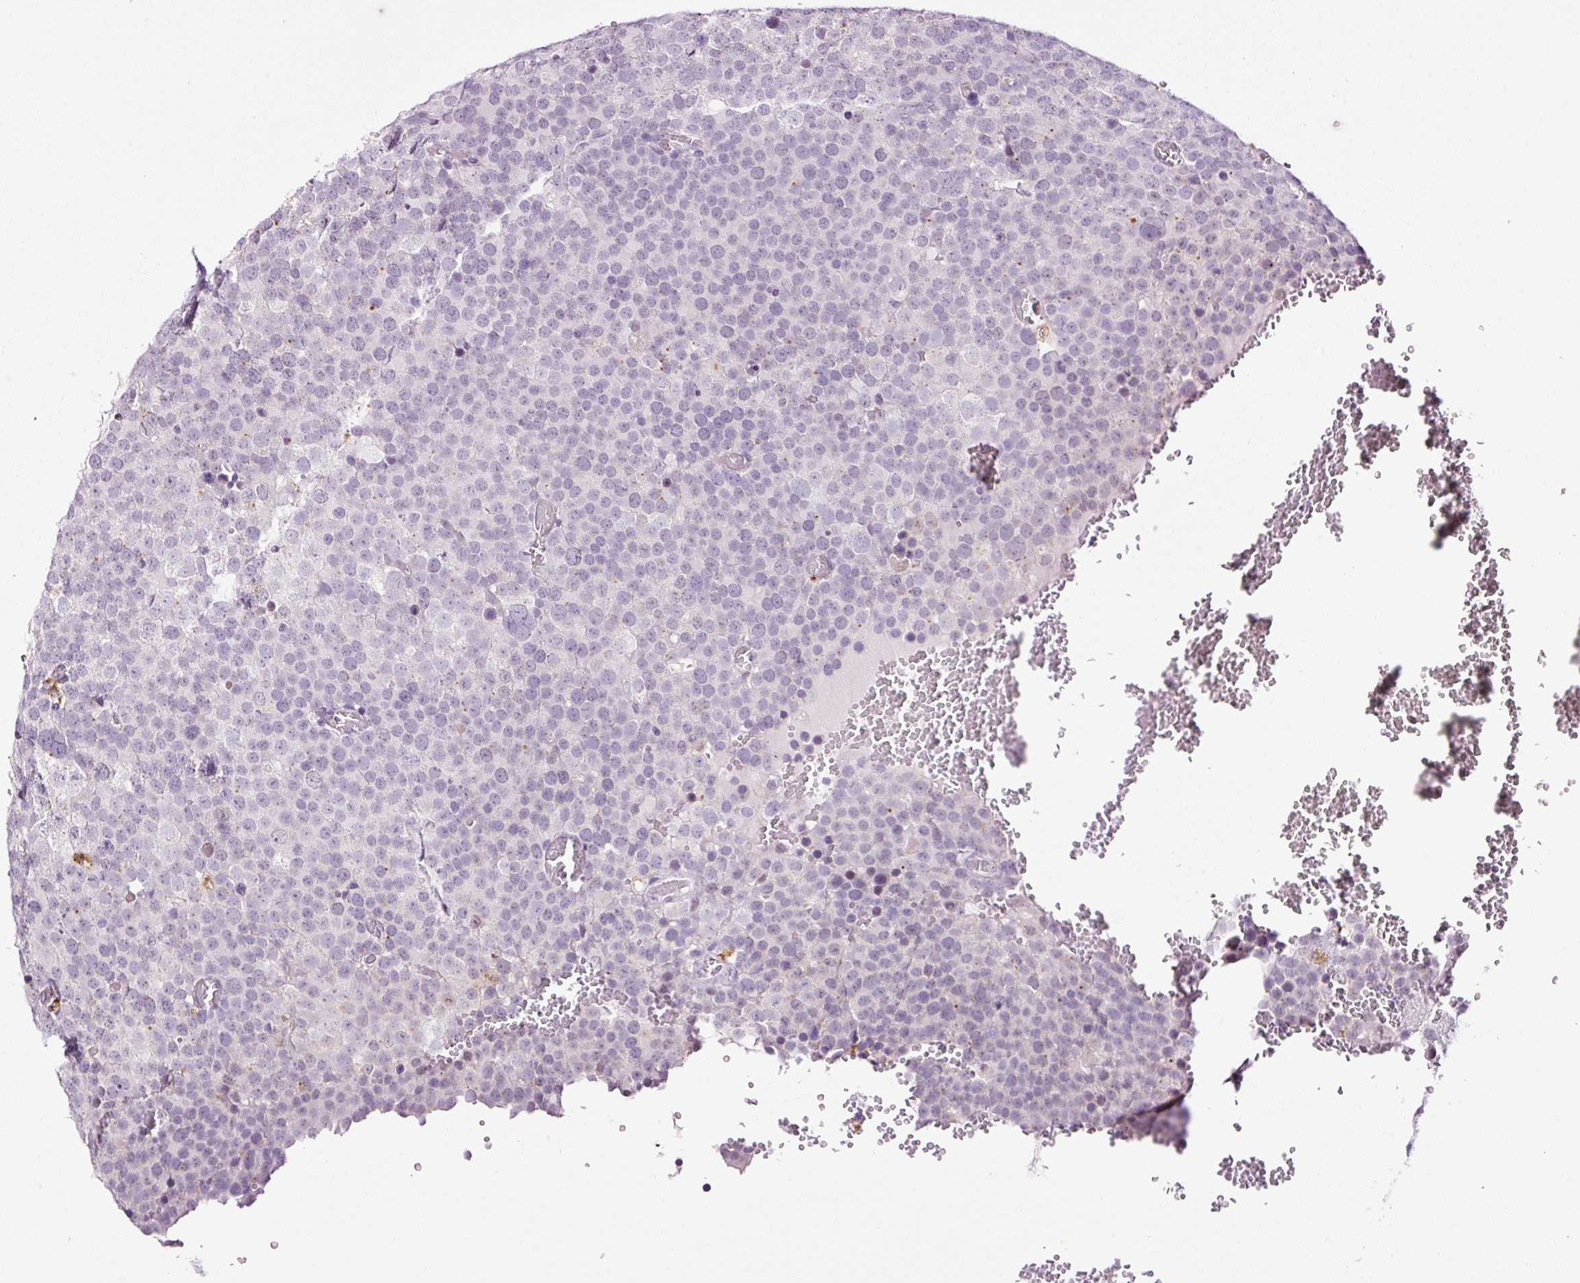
{"staining": {"intensity": "negative", "quantity": "none", "location": "none"}, "tissue": "testis cancer", "cell_type": "Tumor cells", "image_type": "cancer", "snomed": [{"axis": "morphology", "description": "Seminoma, NOS"}, {"axis": "topography", "description": "Testis"}], "caption": "This is an immunohistochemistry histopathology image of testis seminoma. There is no expression in tumor cells.", "gene": "RTF2", "patient": {"sex": "male", "age": 71}}